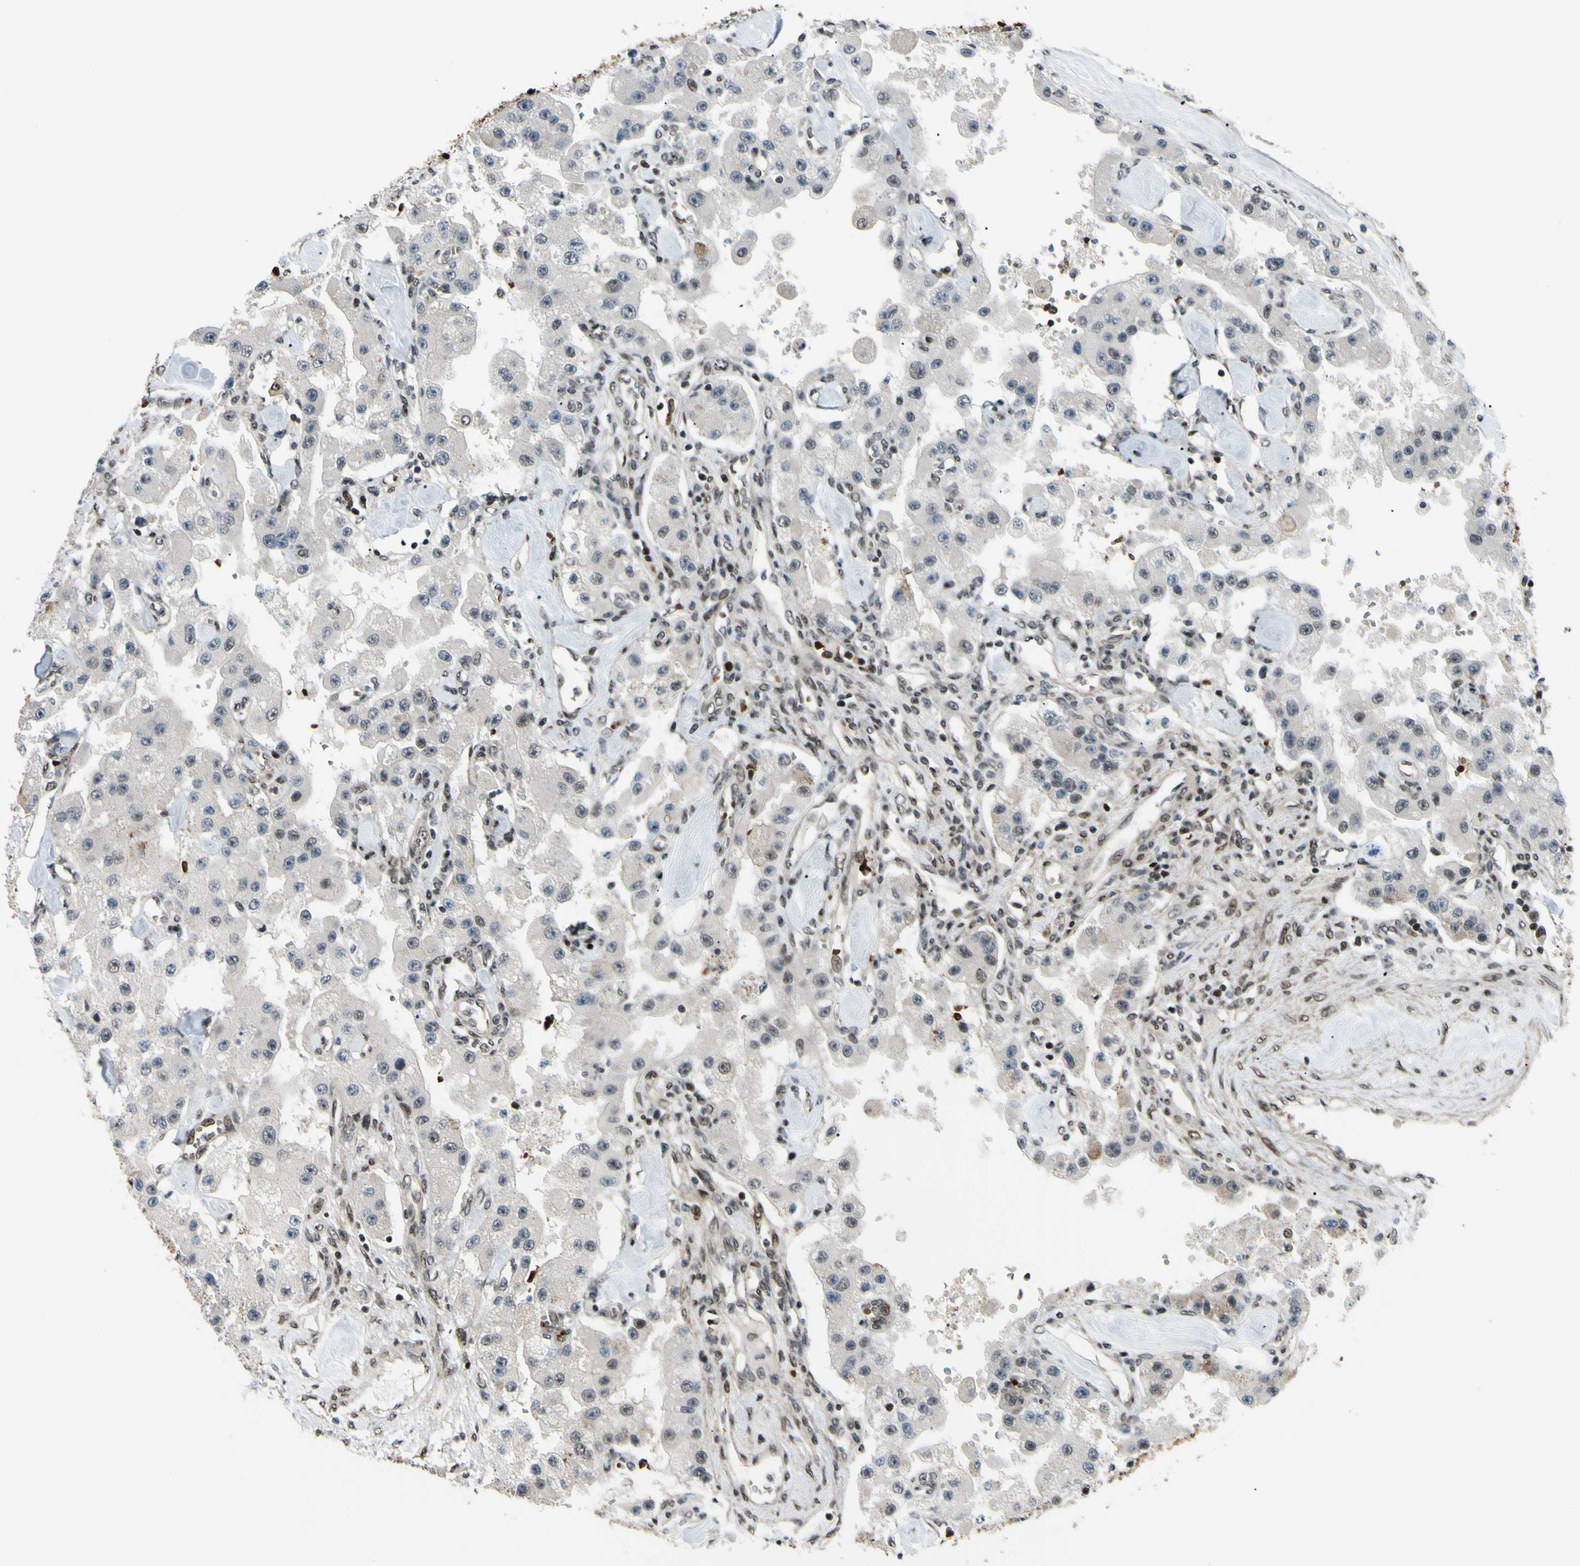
{"staining": {"intensity": "weak", "quantity": "<25%", "location": "cytoplasmic/membranous"}, "tissue": "carcinoid", "cell_type": "Tumor cells", "image_type": "cancer", "snomed": [{"axis": "morphology", "description": "Carcinoid, malignant, NOS"}, {"axis": "topography", "description": "Pancreas"}], "caption": "A high-resolution micrograph shows immunohistochemistry (IHC) staining of carcinoid, which exhibits no significant expression in tumor cells.", "gene": "THAP12", "patient": {"sex": "male", "age": 41}}